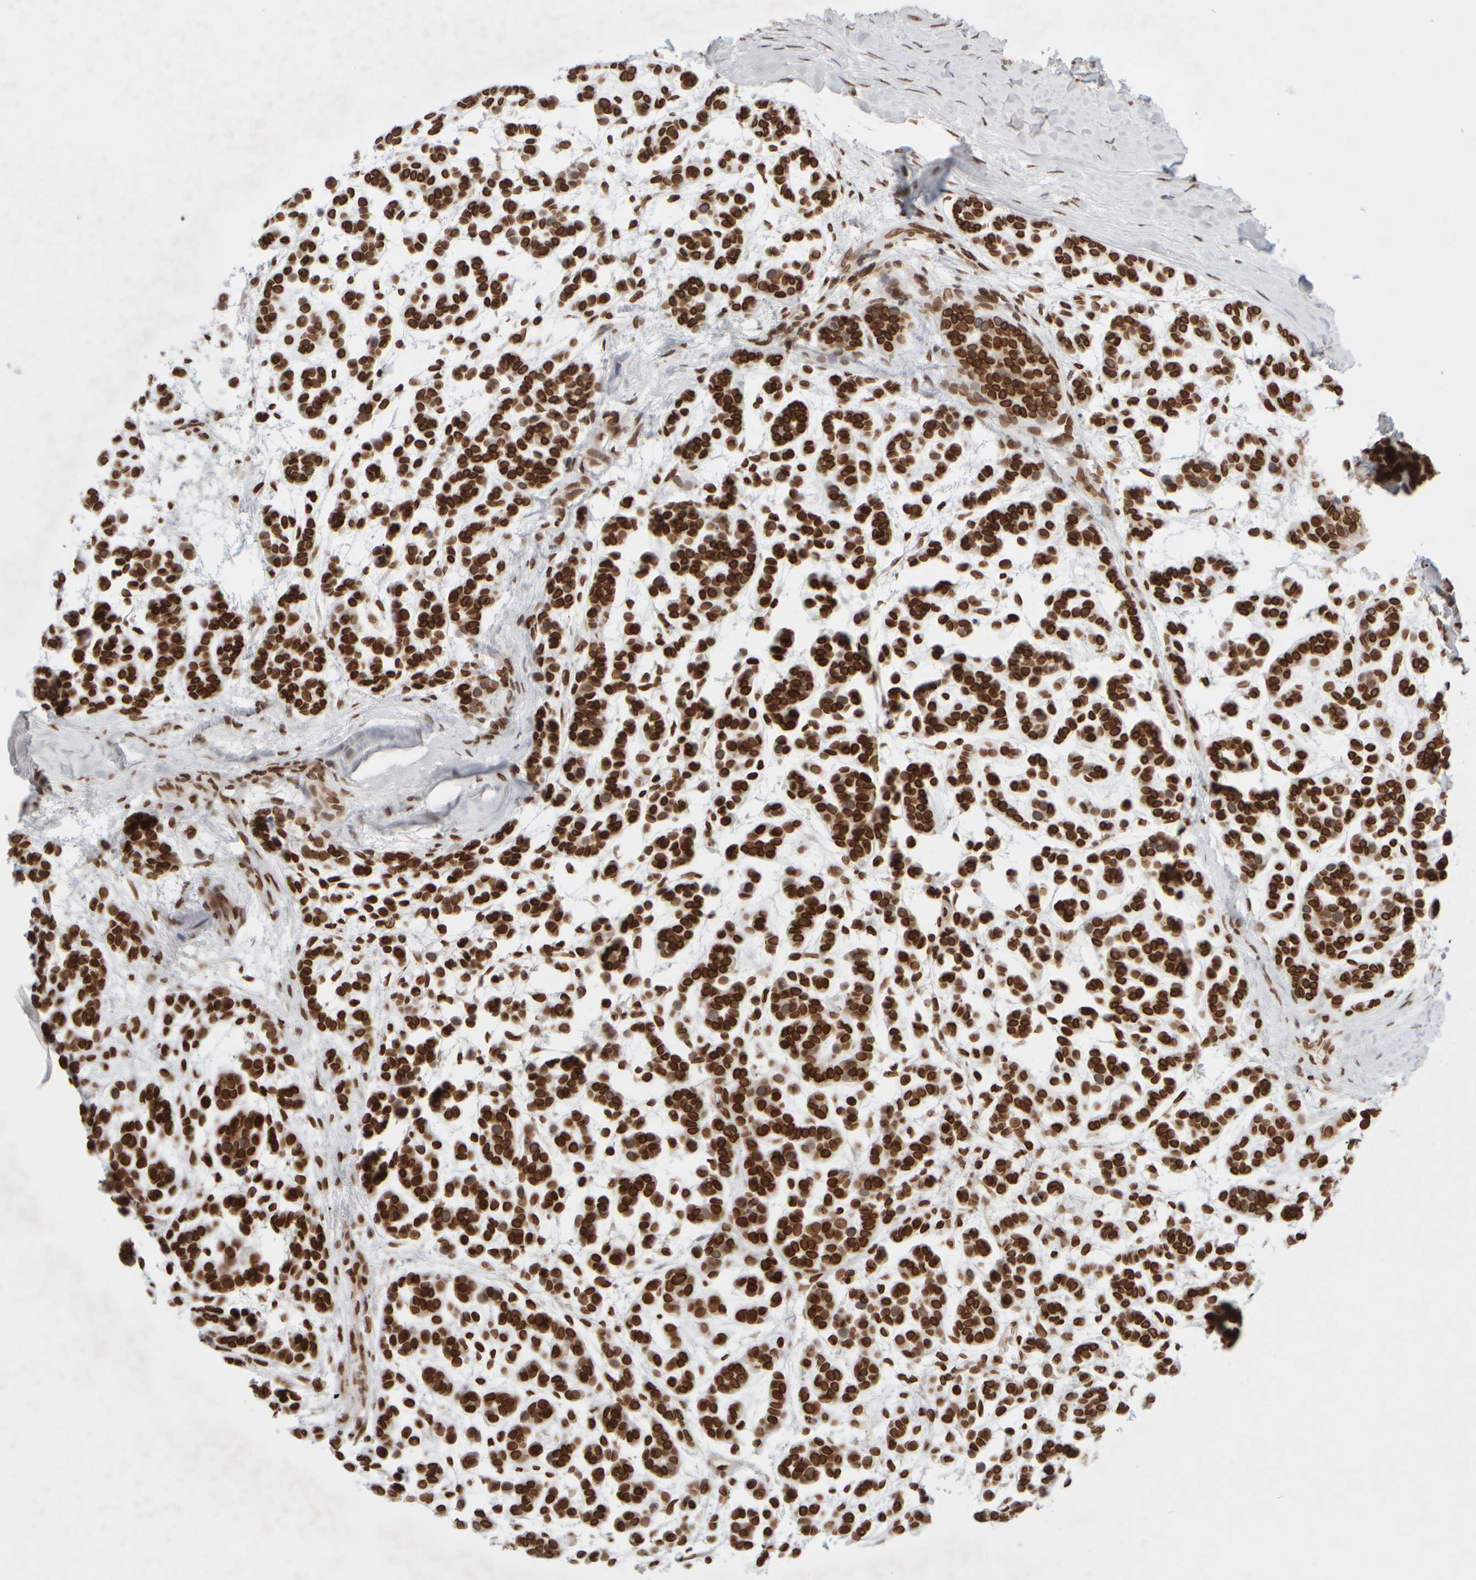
{"staining": {"intensity": "strong", "quantity": ">75%", "location": "cytoplasmic/membranous,nuclear"}, "tissue": "head and neck cancer", "cell_type": "Tumor cells", "image_type": "cancer", "snomed": [{"axis": "morphology", "description": "Adenocarcinoma, NOS"}, {"axis": "morphology", "description": "Adenoma, NOS"}, {"axis": "topography", "description": "Head-Neck"}], "caption": "Immunohistochemical staining of head and neck adenoma demonstrates strong cytoplasmic/membranous and nuclear protein expression in approximately >75% of tumor cells.", "gene": "ZC3HC1", "patient": {"sex": "female", "age": 55}}